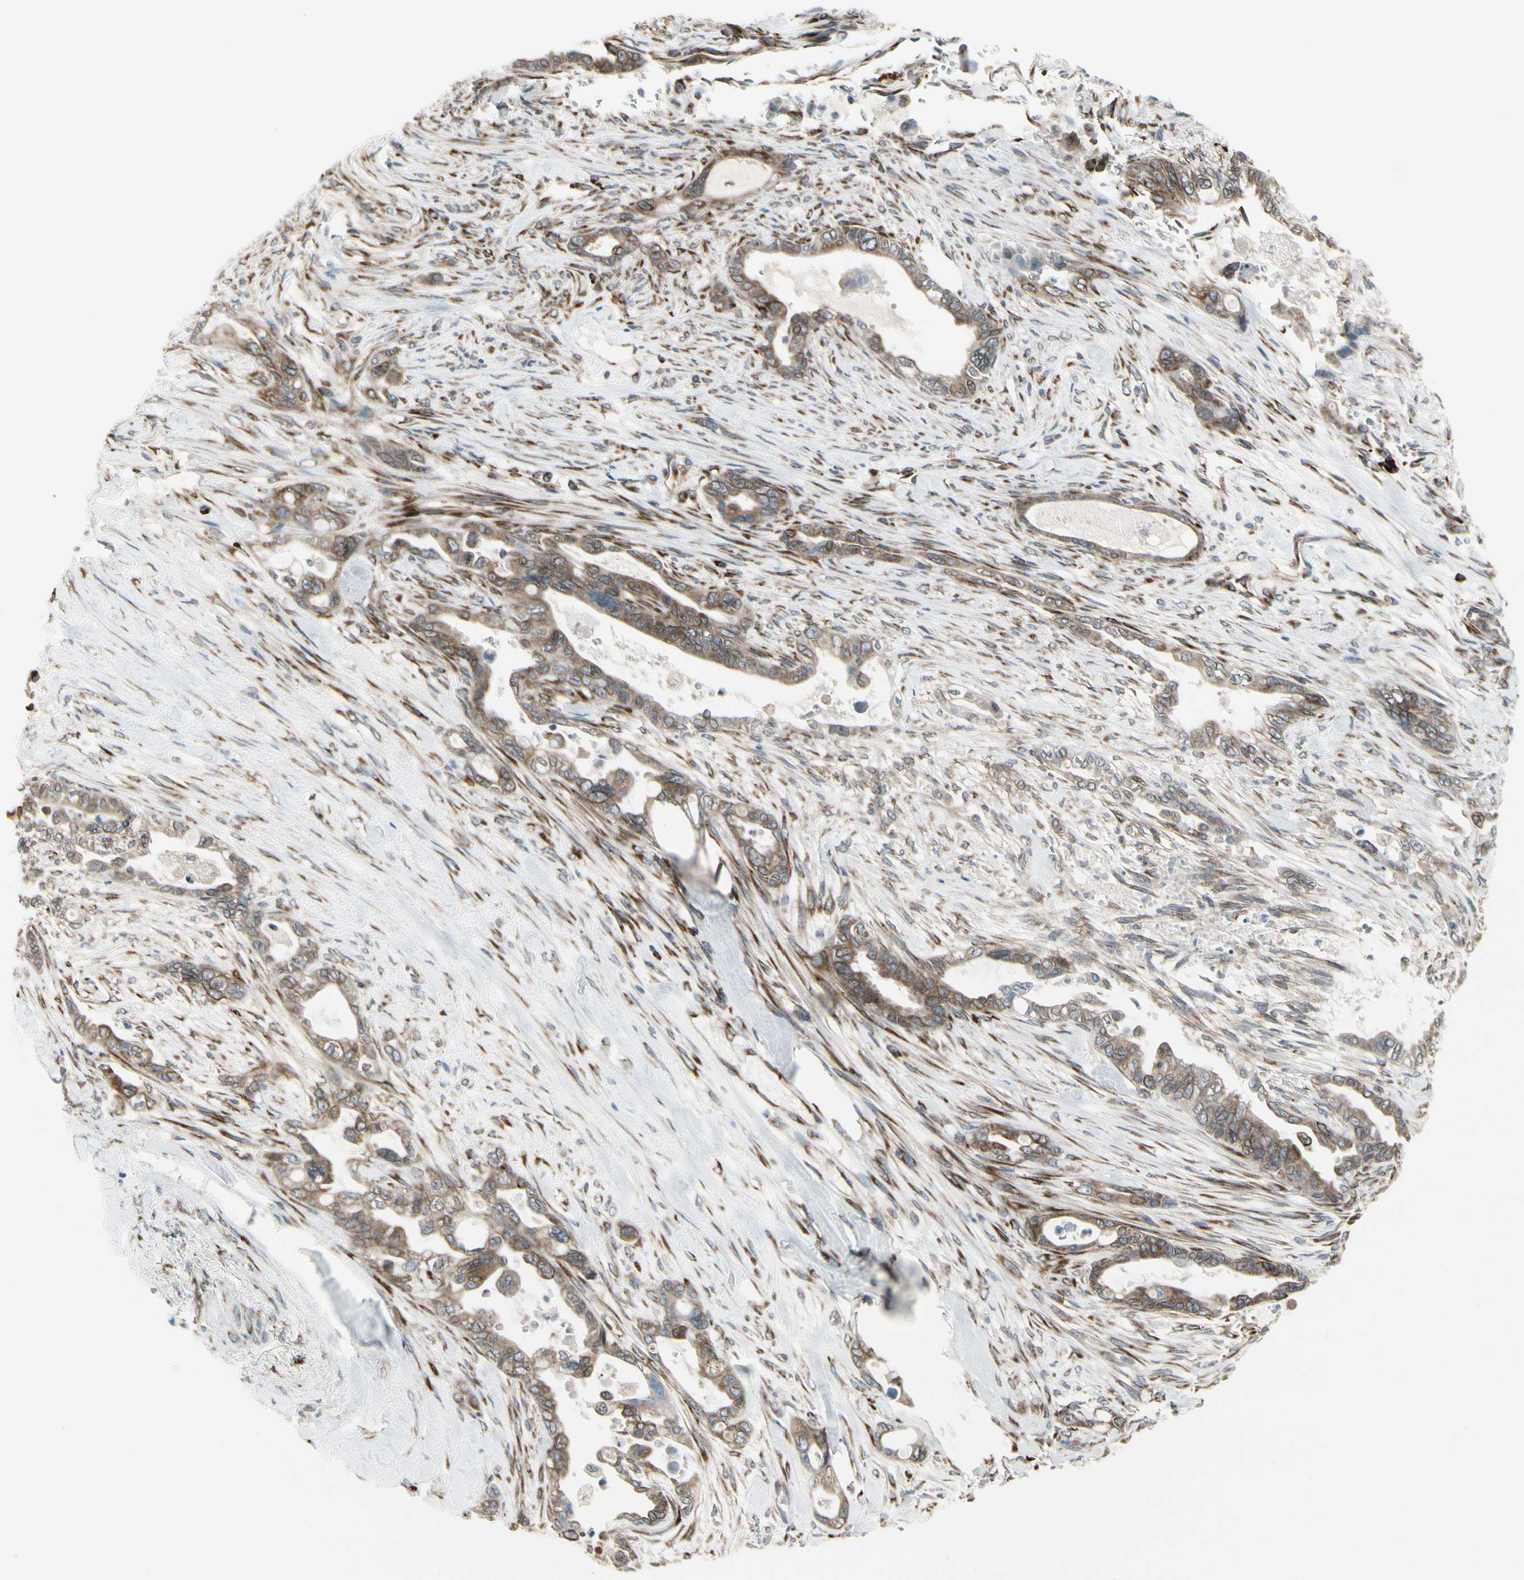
{"staining": {"intensity": "moderate", "quantity": ">75%", "location": "cytoplasmic/membranous"}, "tissue": "pancreatic cancer", "cell_type": "Tumor cells", "image_type": "cancer", "snomed": [{"axis": "morphology", "description": "Adenocarcinoma, NOS"}, {"axis": "topography", "description": "Pancreas"}], "caption": "Human pancreatic cancer stained for a protein (brown) reveals moderate cytoplasmic/membranous positive staining in approximately >75% of tumor cells.", "gene": "FNDC3A", "patient": {"sex": "male", "age": 70}}